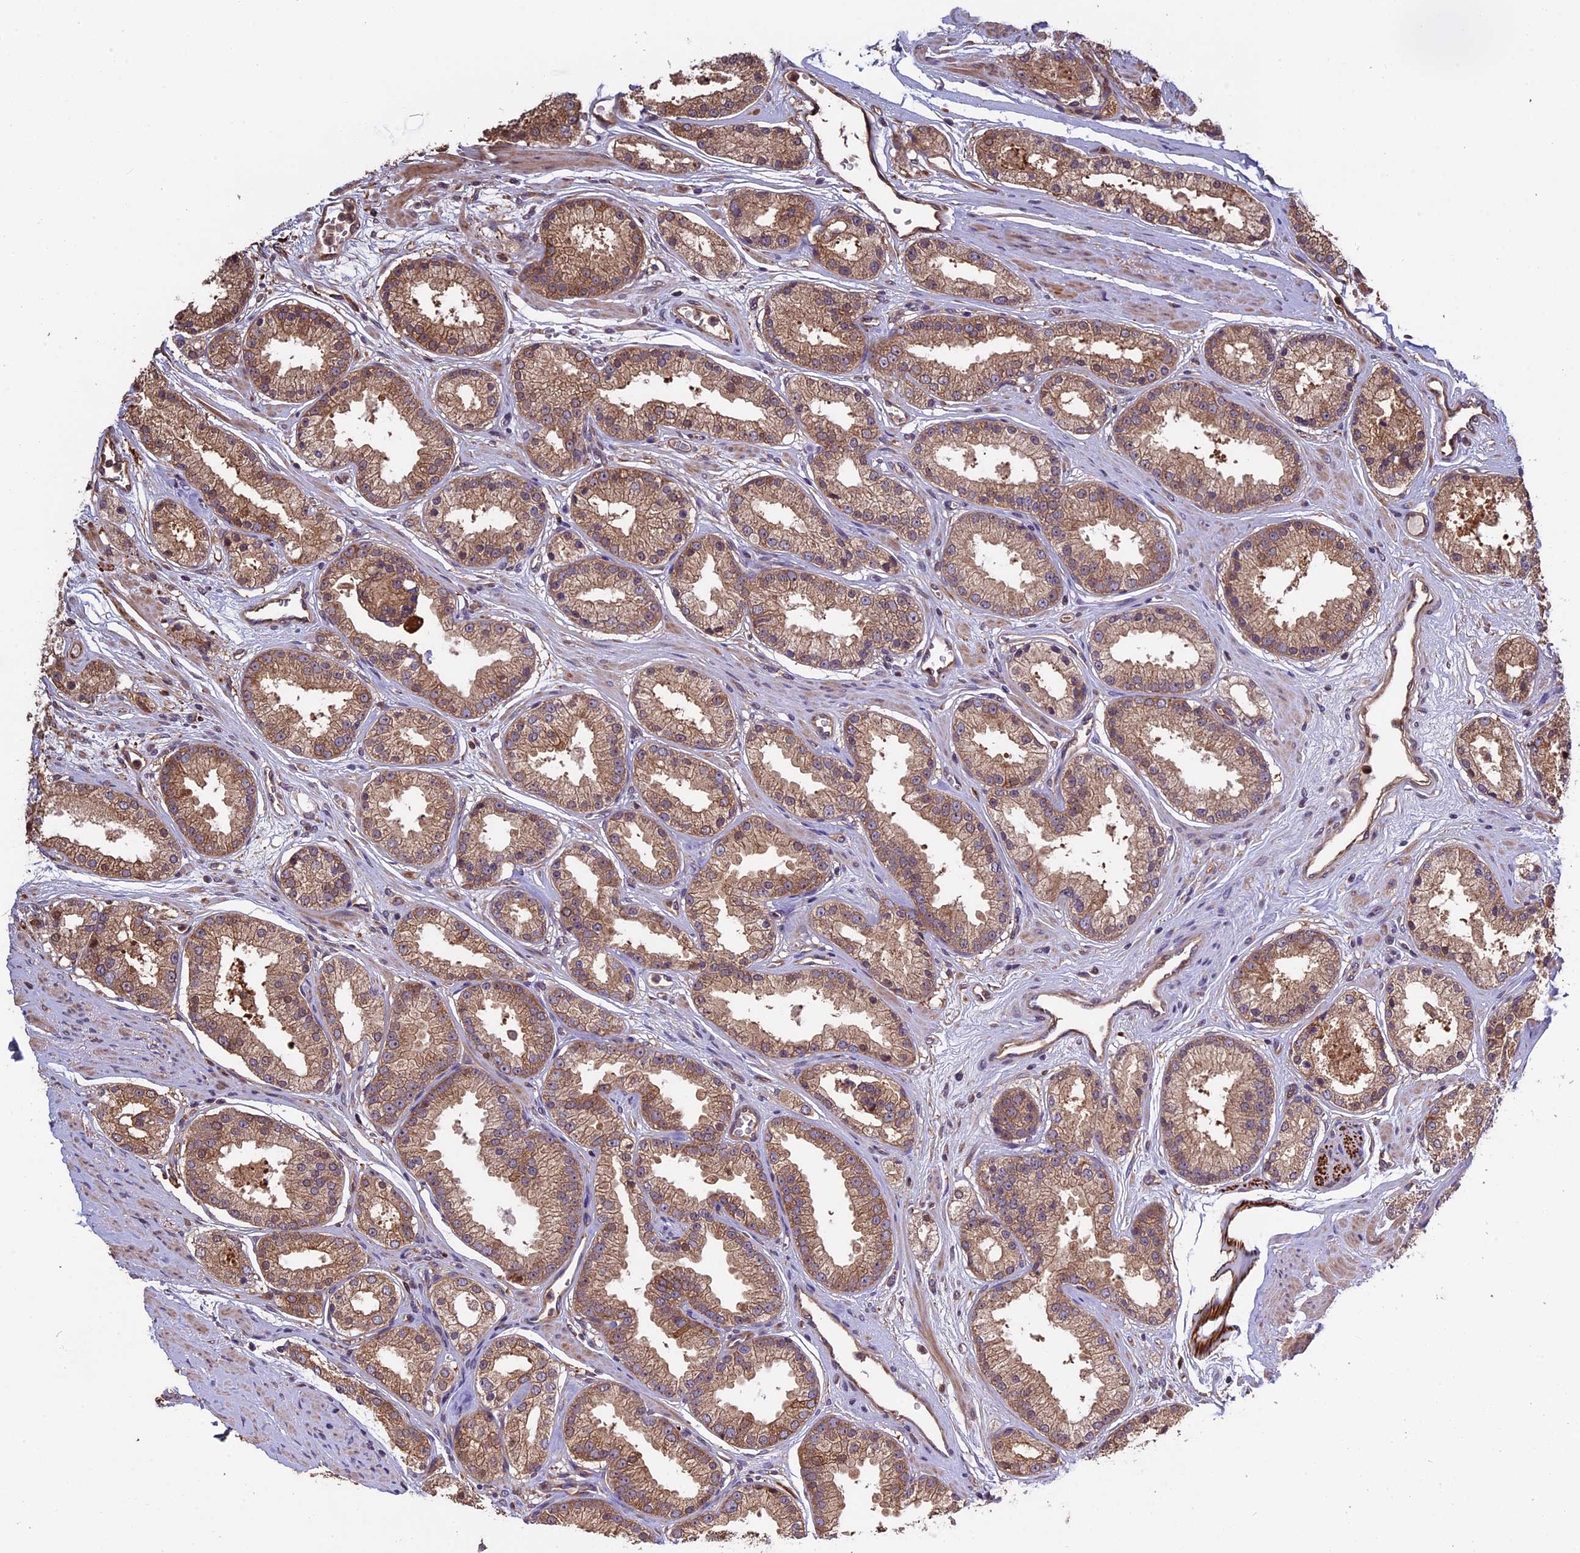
{"staining": {"intensity": "moderate", "quantity": ">75%", "location": "cytoplasmic/membranous"}, "tissue": "prostate cancer", "cell_type": "Tumor cells", "image_type": "cancer", "snomed": [{"axis": "morphology", "description": "Adenocarcinoma, Low grade"}, {"axis": "topography", "description": "Prostate"}], "caption": "Human adenocarcinoma (low-grade) (prostate) stained with a protein marker exhibits moderate staining in tumor cells.", "gene": "VWA3A", "patient": {"sex": "male", "age": 59}}